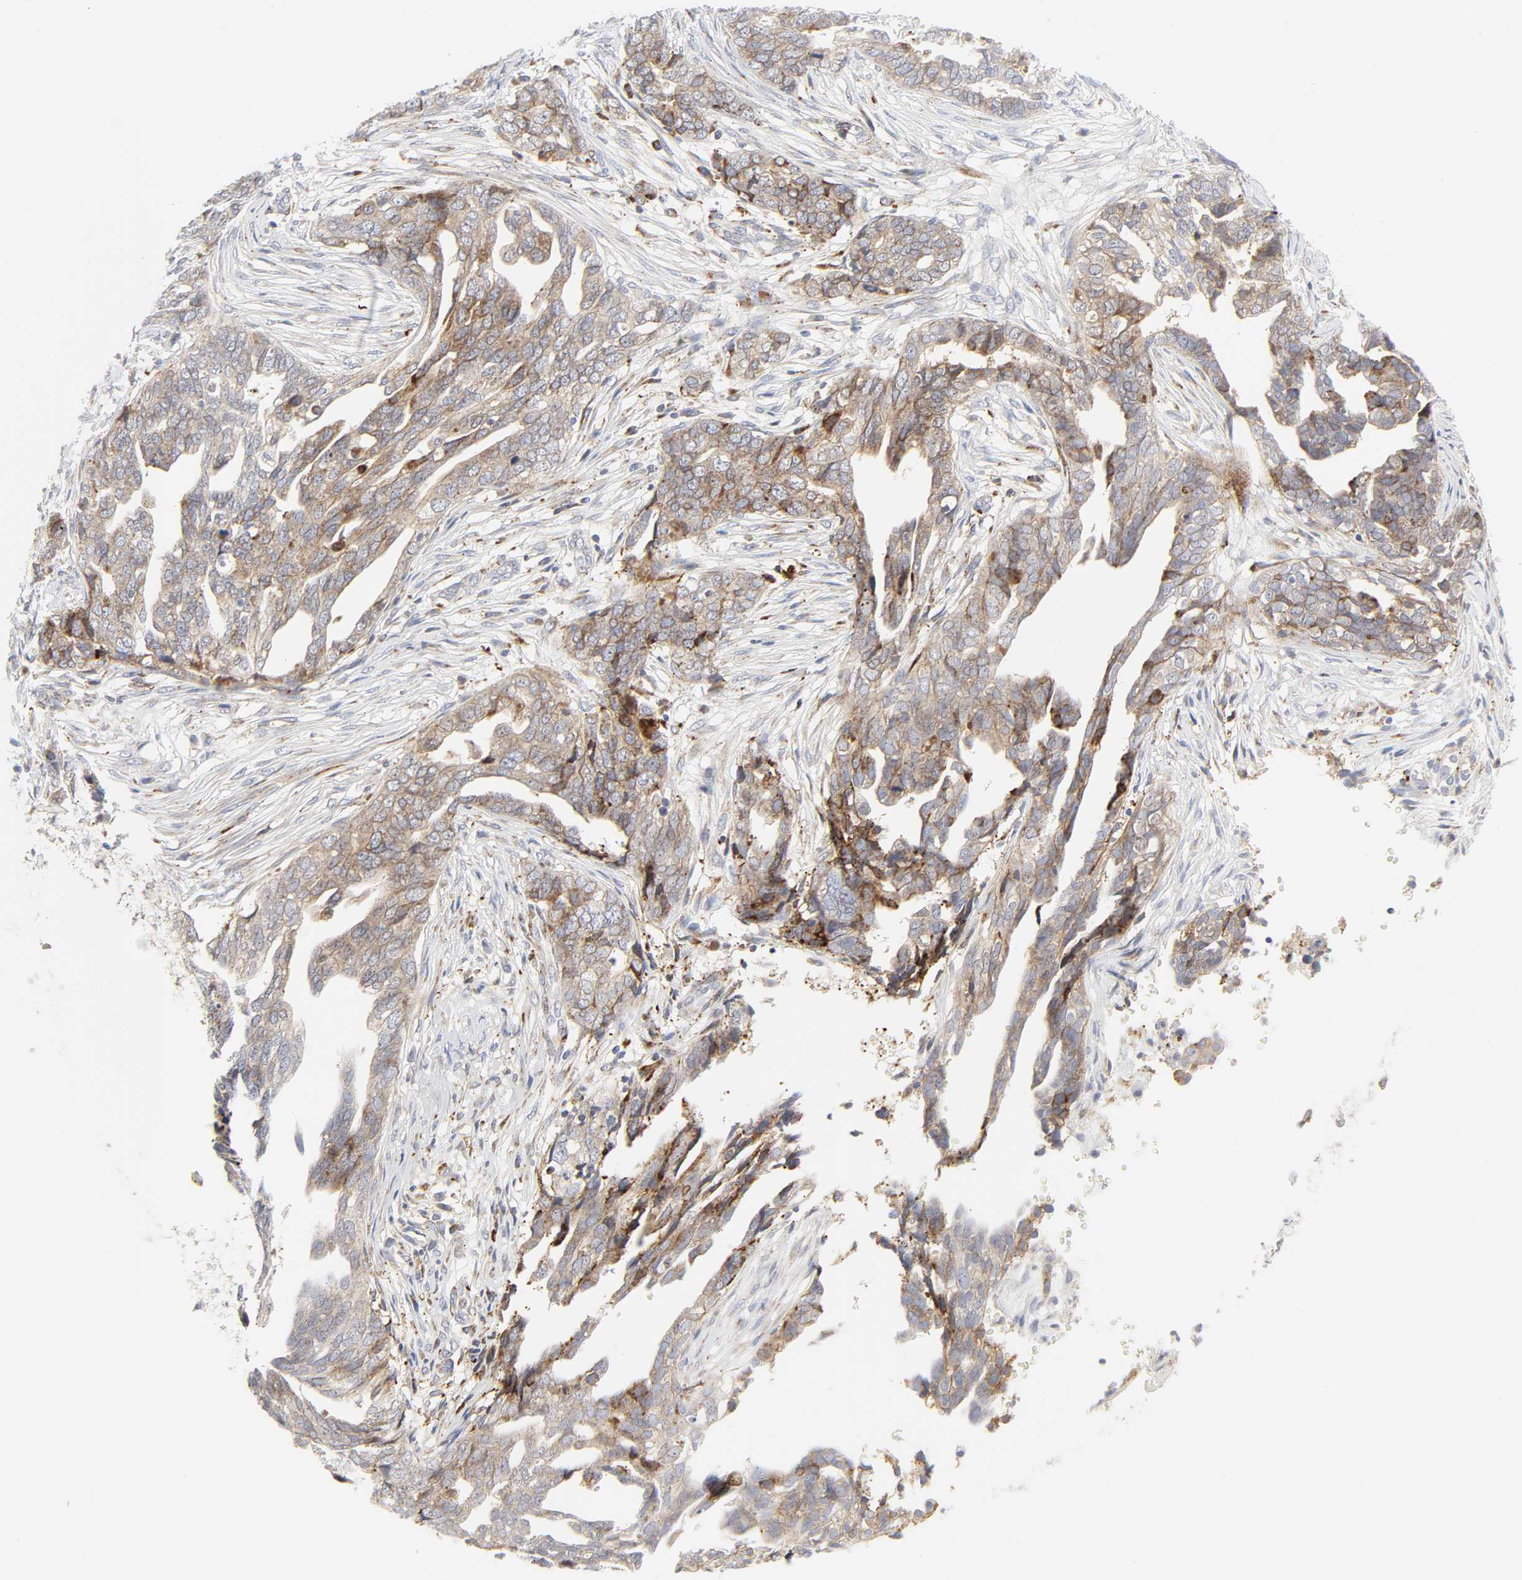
{"staining": {"intensity": "moderate", "quantity": ">75%", "location": "cytoplasmic/membranous"}, "tissue": "ovarian cancer", "cell_type": "Tumor cells", "image_type": "cancer", "snomed": [{"axis": "morphology", "description": "Normal tissue, NOS"}, {"axis": "morphology", "description": "Cystadenocarcinoma, serous, NOS"}, {"axis": "topography", "description": "Fallopian tube"}, {"axis": "topography", "description": "Ovary"}], "caption": "Protein staining of ovarian cancer (serous cystadenocarcinoma) tissue shows moderate cytoplasmic/membranous positivity in approximately >75% of tumor cells.", "gene": "LRP6", "patient": {"sex": "female", "age": 56}}